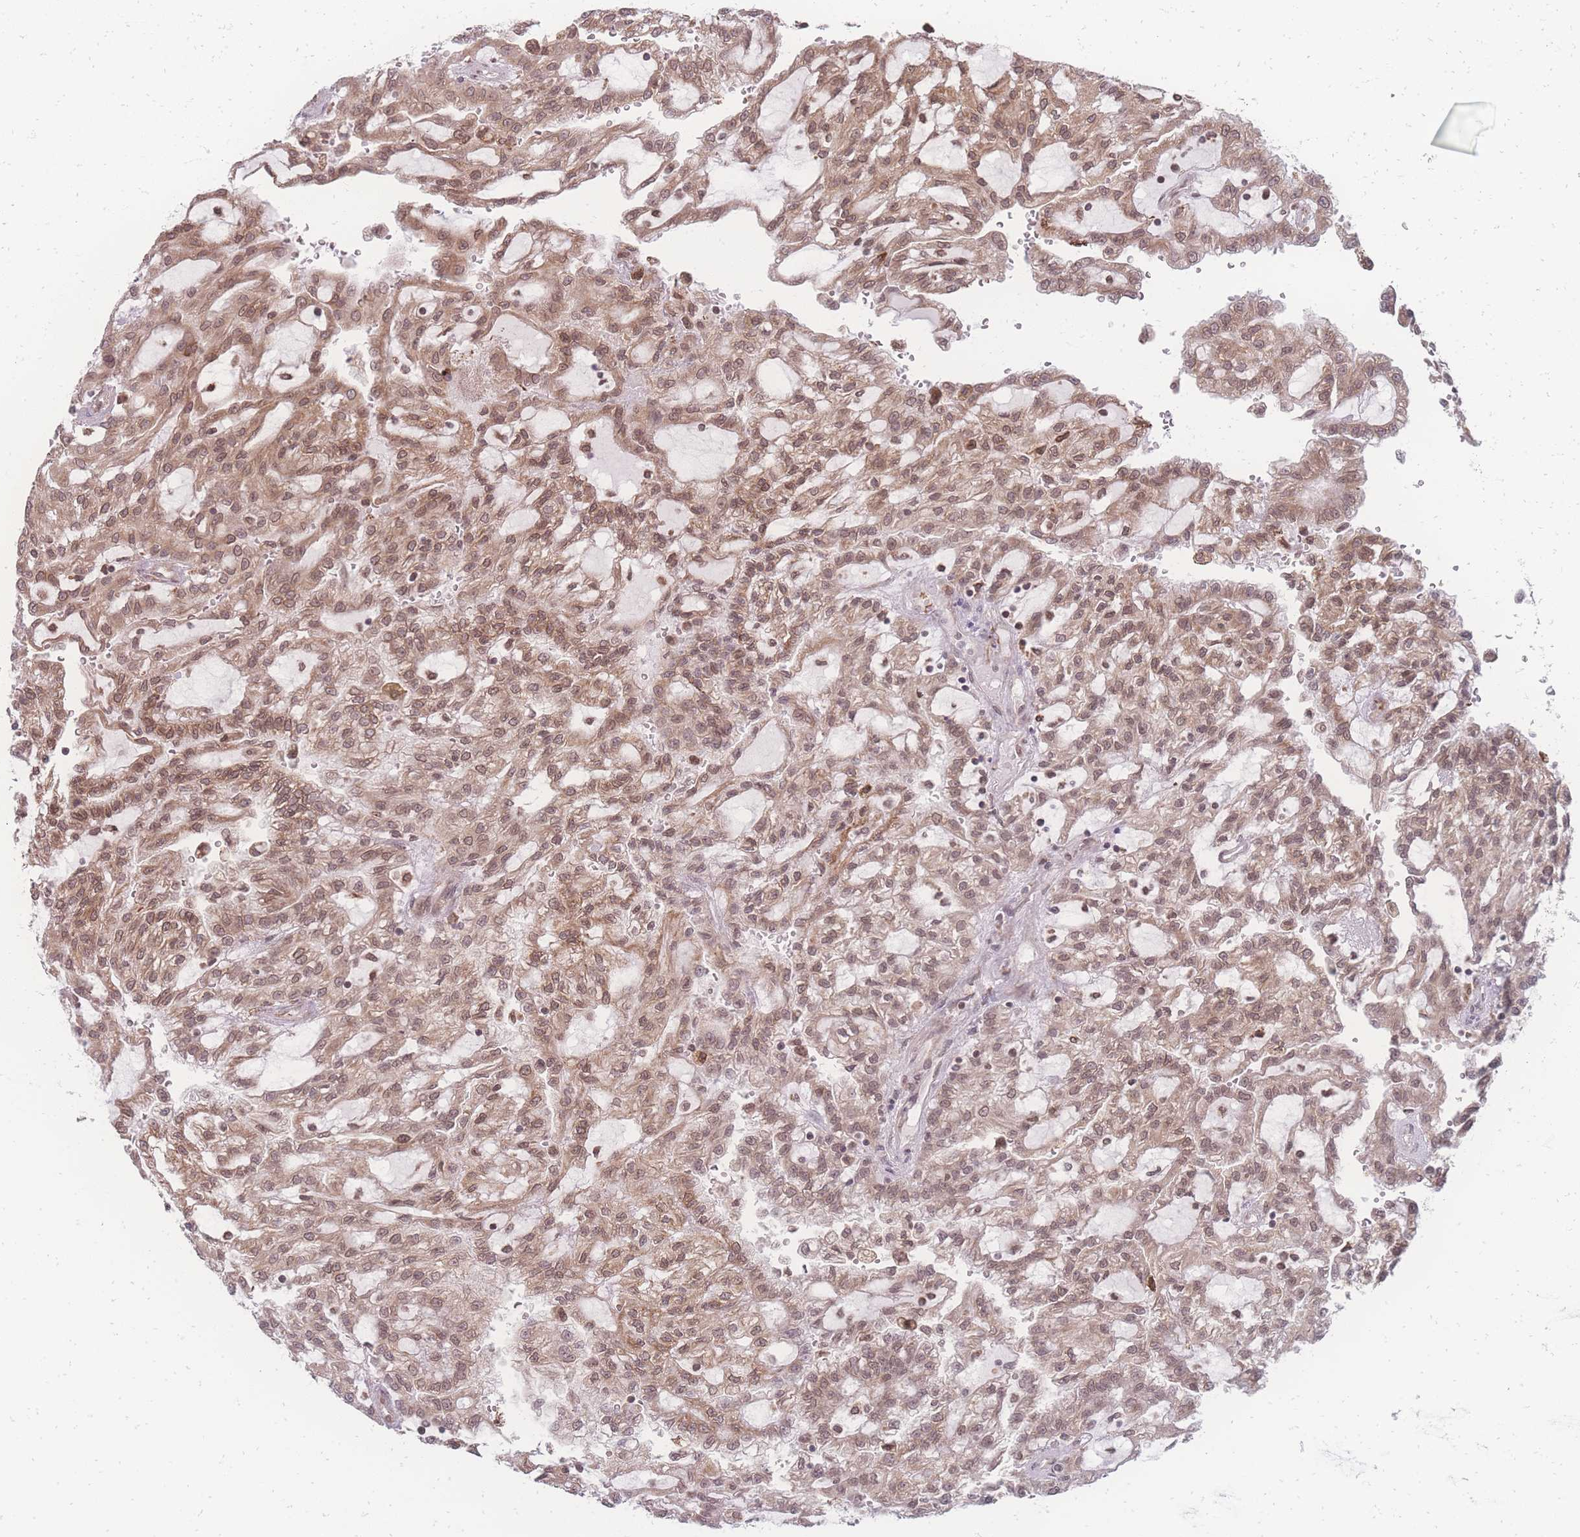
{"staining": {"intensity": "moderate", "quantity": ">75%", "location": "cytoplasmic/membranous,nuclear"}, "tissue": "renal cancer", "cell_type": "Tumor cells", "image_type": "cancer", "snomed": [{"axis": "morphology", "description": "Adenocarcinoma, NOS"}, {"axis": "topography", "description": "Kidney"}], "caption": "Immunohistochemistry image of human renal cancer stained for a protein (brown), which demonstrates medium levels of moderate cytoplasmic/membranous and nuclear positivity in about >75% of tumor cells.", "gene": "ZC3H13", "patient": {"sex": "male", "age": 63}}